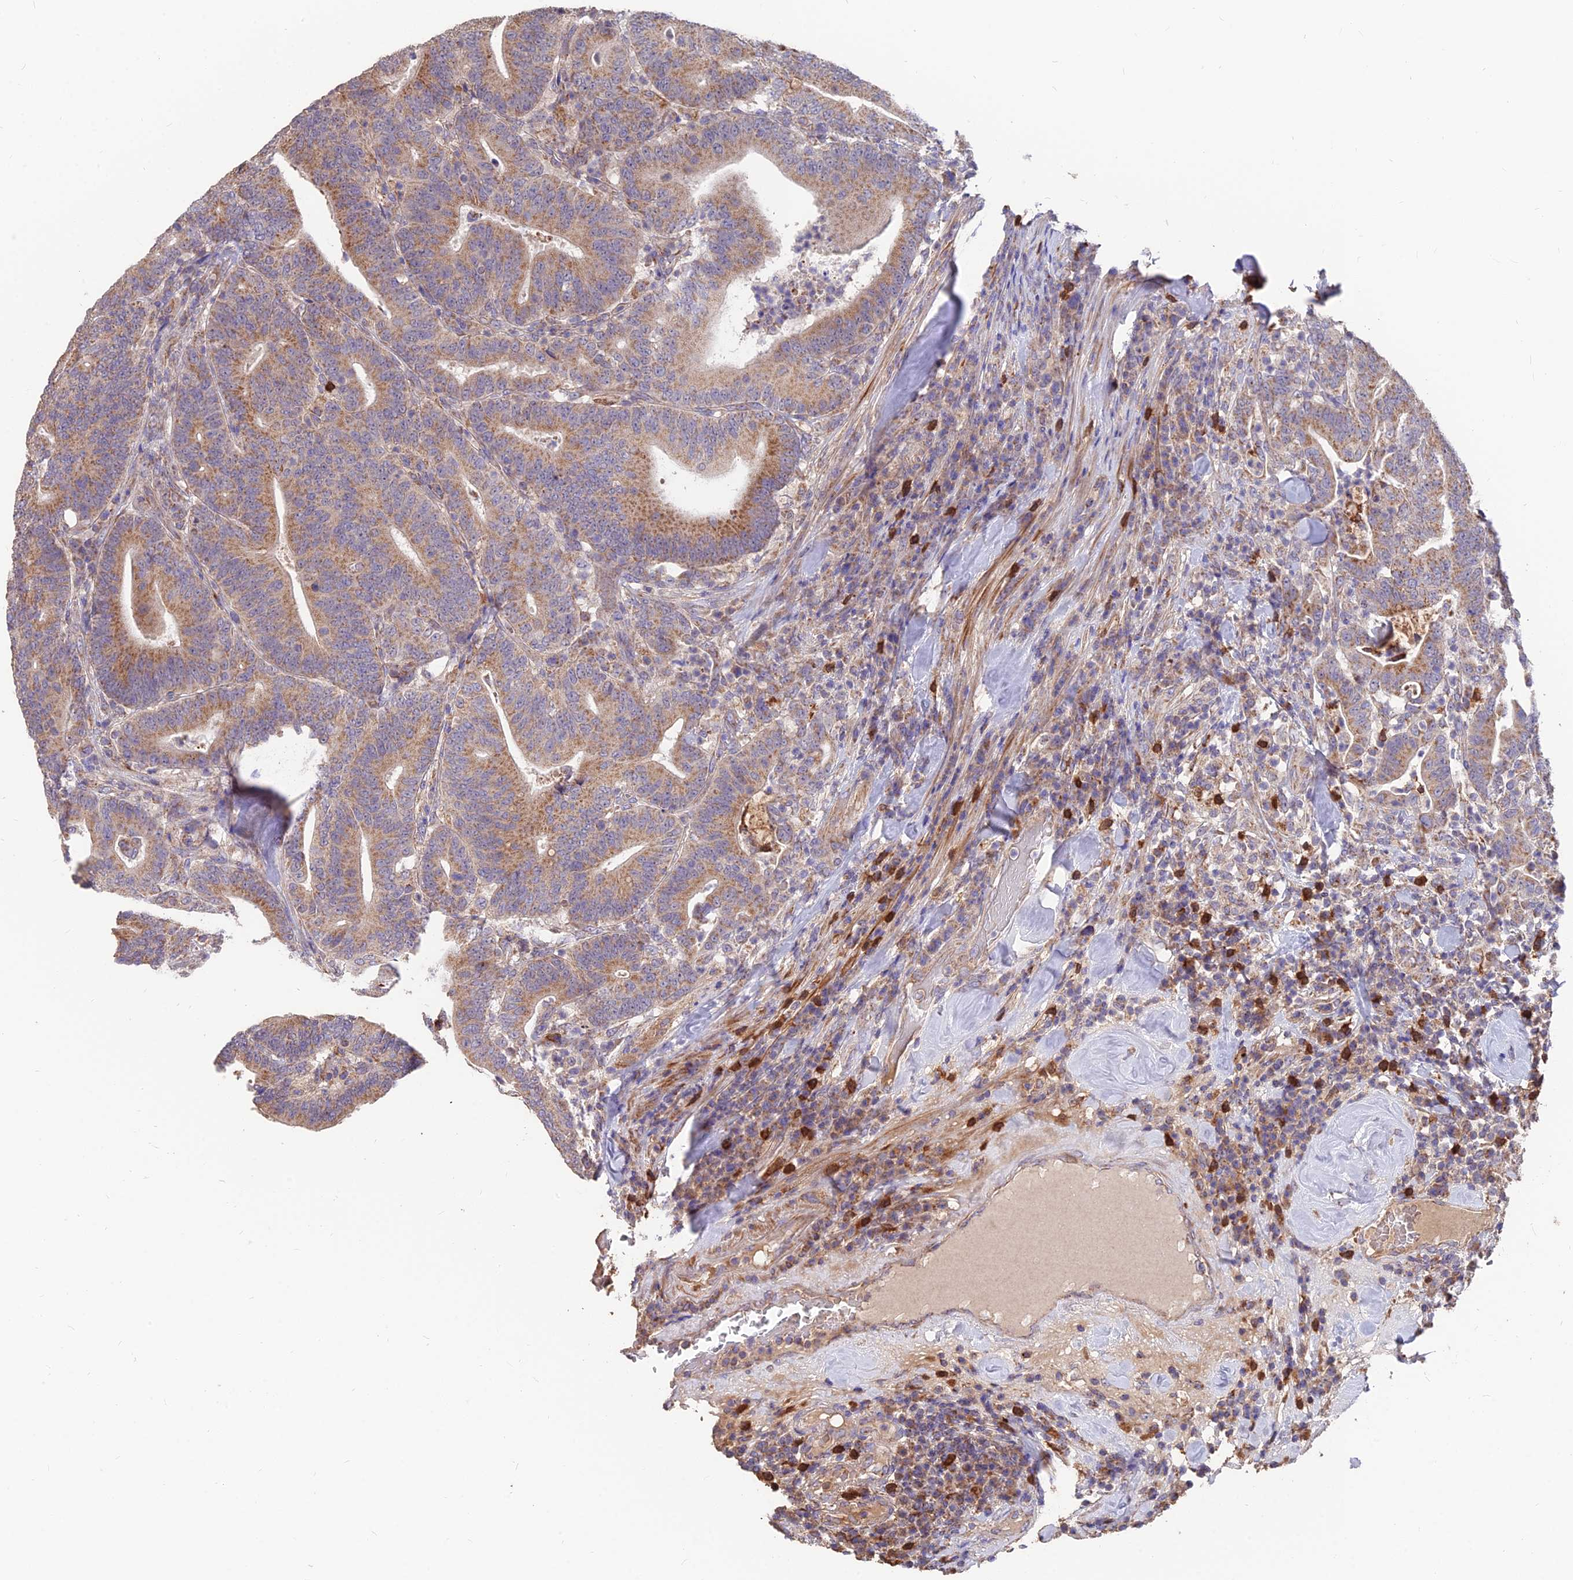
{"staining": {"intensity": "moderate", "quantity": ">75%", "location": "cytoplasmic/membranous"}, "tissue": "colorectal cancer", "cell_type": "Tumor cells", "image_type": "cancer", "snomed": [{"axis": "morphology", "description": "Adenocarcinoma, NOS"}, {"axis": "topography", "description": "Colon"}], "caption": "This is an image of immunohistochemistry staining of colorectal cancer (adenocarcinoma), which shows moderate positivity in the cytoplasmic/membranous of tumor cells.", "gene": "IFT22", "patient": {"sex": "female", "age": 66}}